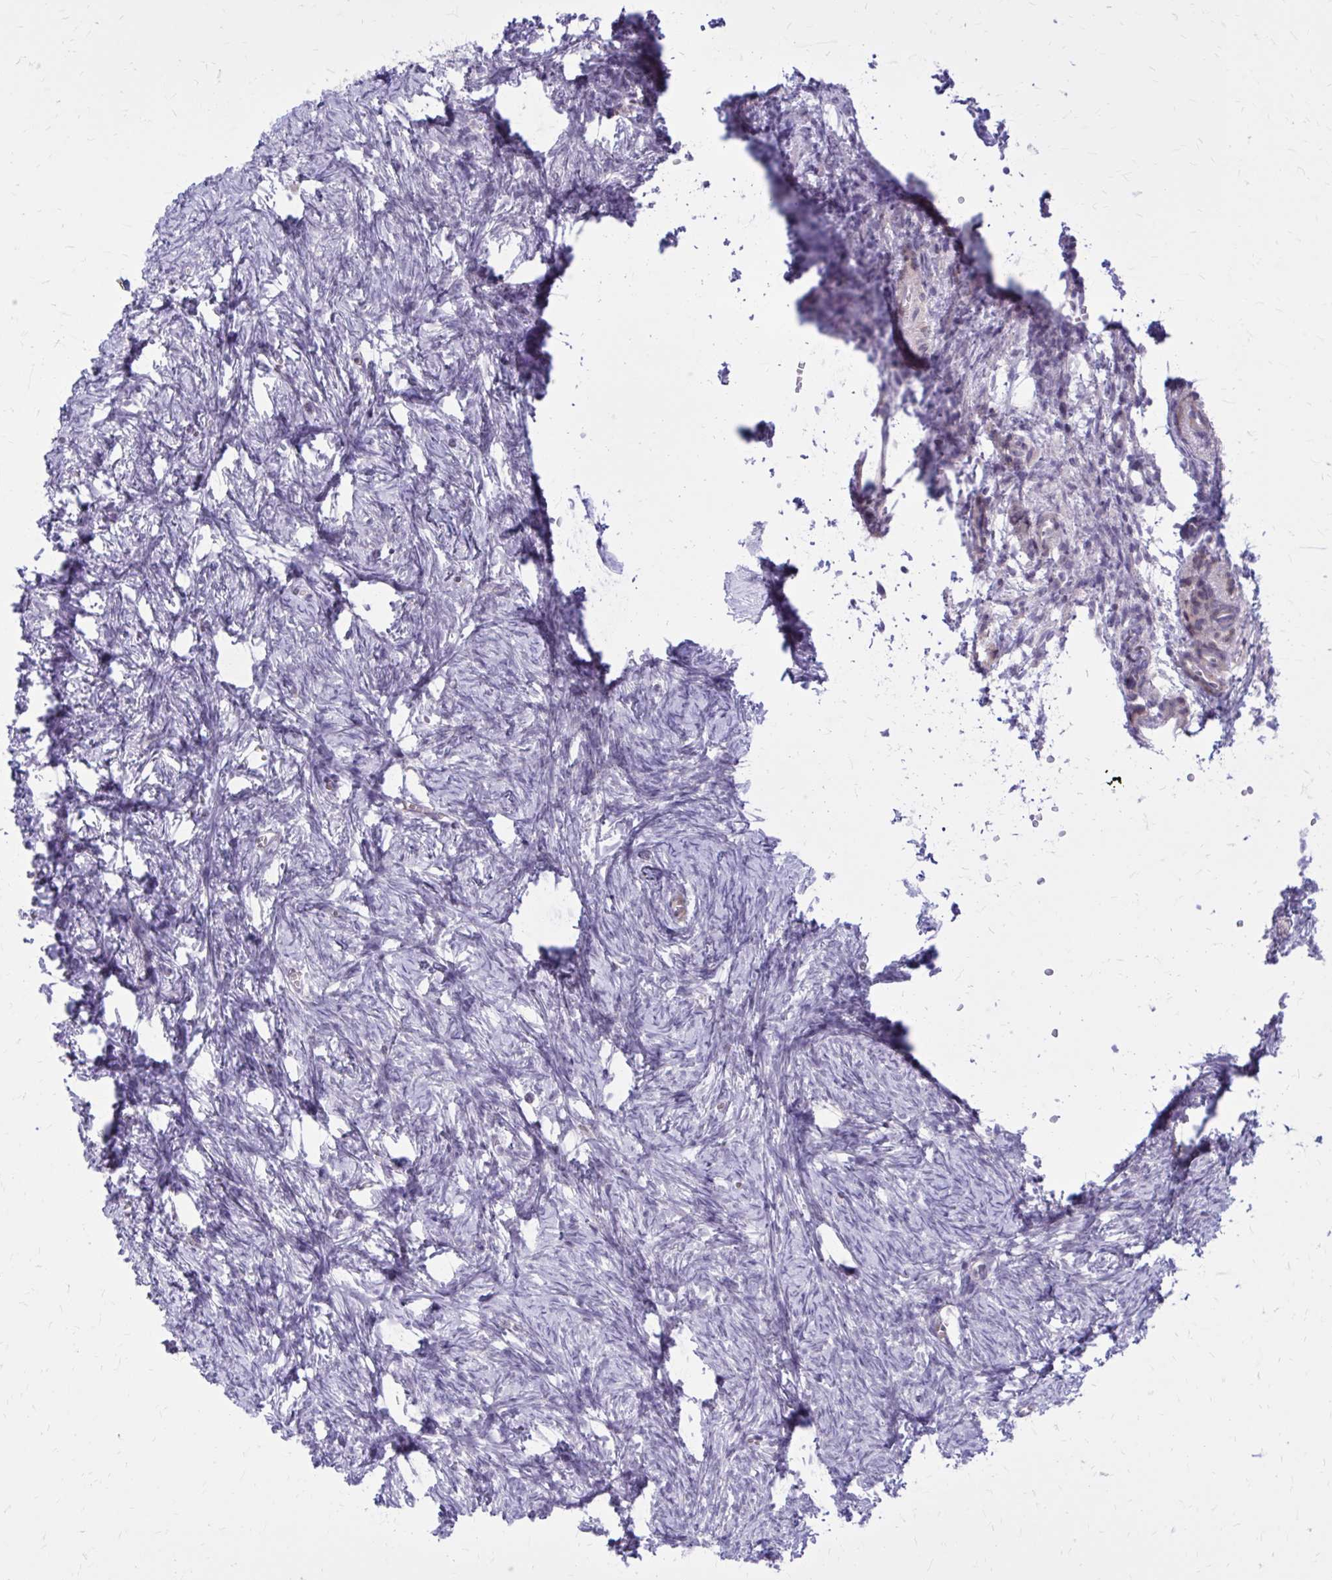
{"staining": {"intensity": "weak", "quantity": ">75%", "location": "cytoplasmic/membranous"}, "tissue": "ovary", "cell_type": "Follicle cells", "image_type": "normal", "snomed": [{"axis": "morphology", "description": "Normal tissue, NOS"}, {"axis": "topography", "description": "Ovary"}], "caption": "Immunohistochemistry (IHC) (DAB (3,3'-diaminobenzidine)) staining of benign human ovary reveals weak cytoplasmic/membranous protein staining in about >75% of follicle cells.", "gene": "DBI", "patient": {"sex": "female", "age": 41}}